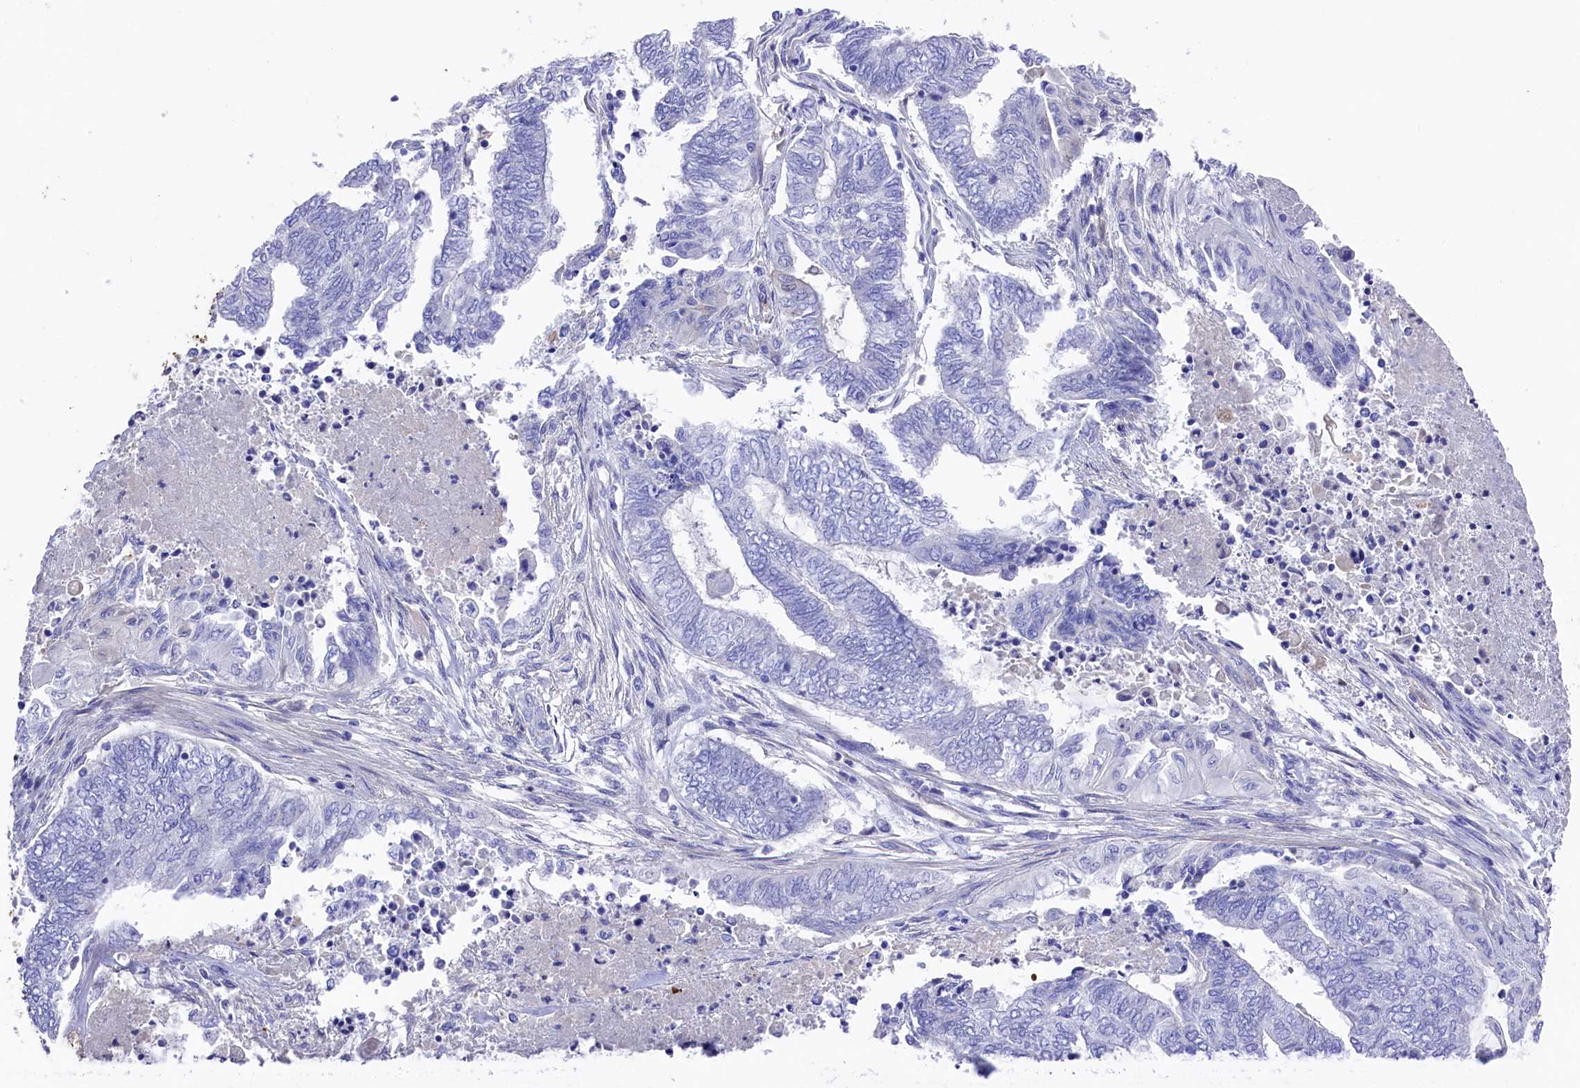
{"staining": {"intensity": "negative", "quantity": "none", "location": "none"}, "tissue": "endometrial cancer", "cell_type": "Tumor cells", "image_type": "cancer", "snomed": [{"axis": "morphology", "description": "Adenocarcinoma, NOS"}, {"axis": "topography", "description": "Uterus"}, {"axis": "topography", "description": "Endometrium"}], "caption": "High power microscopy image of an immunohistochemistry (IHC) photomicrograph of endometrial adenocarcinoma, revealing no significant staining in tumor cells.", "gene": "LHFPL4", "patient": {"sex": "female", "age": 70}}